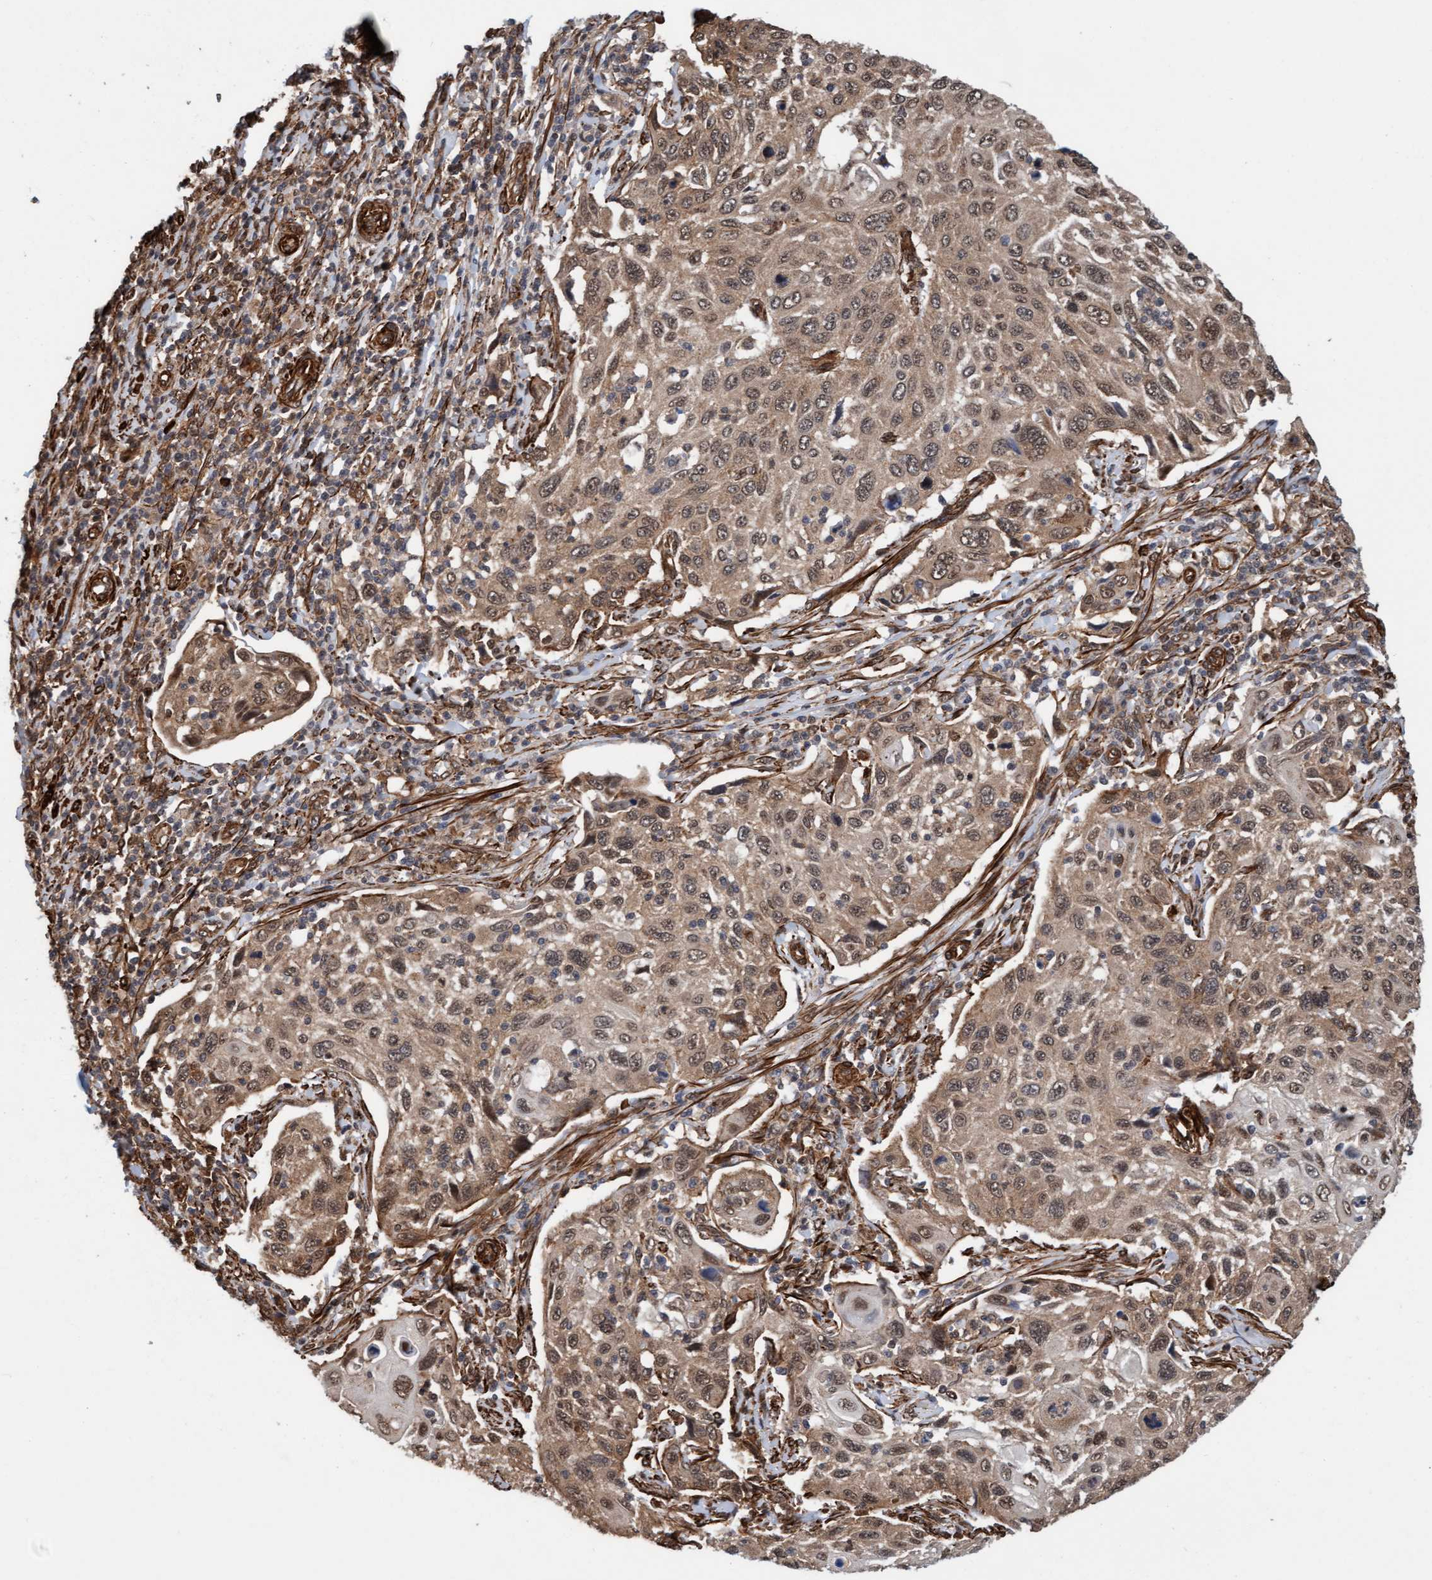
{"staining": {"intensity": "moderate", "quantity": ">75%", "location": "cytoplasmic/membranous,nuclear"}, "tissue": "cervical cancer", "cell_type": "Tumor cells", "image_type": "cancer", "snomed": [{"axis": "morphology", "description": "Squamous cell carcinoma, NOS"}, {"axis": "topography", "description": "Cervix"}], "caption": "Human cervical cancer stained with a brown dye exhibits moderate cytoplasmic/membranous and nuclear positive positivity in about >75% of tumor cells.", "gene": "STXBP4", "patient": {"sex": "female", "age": 70}}